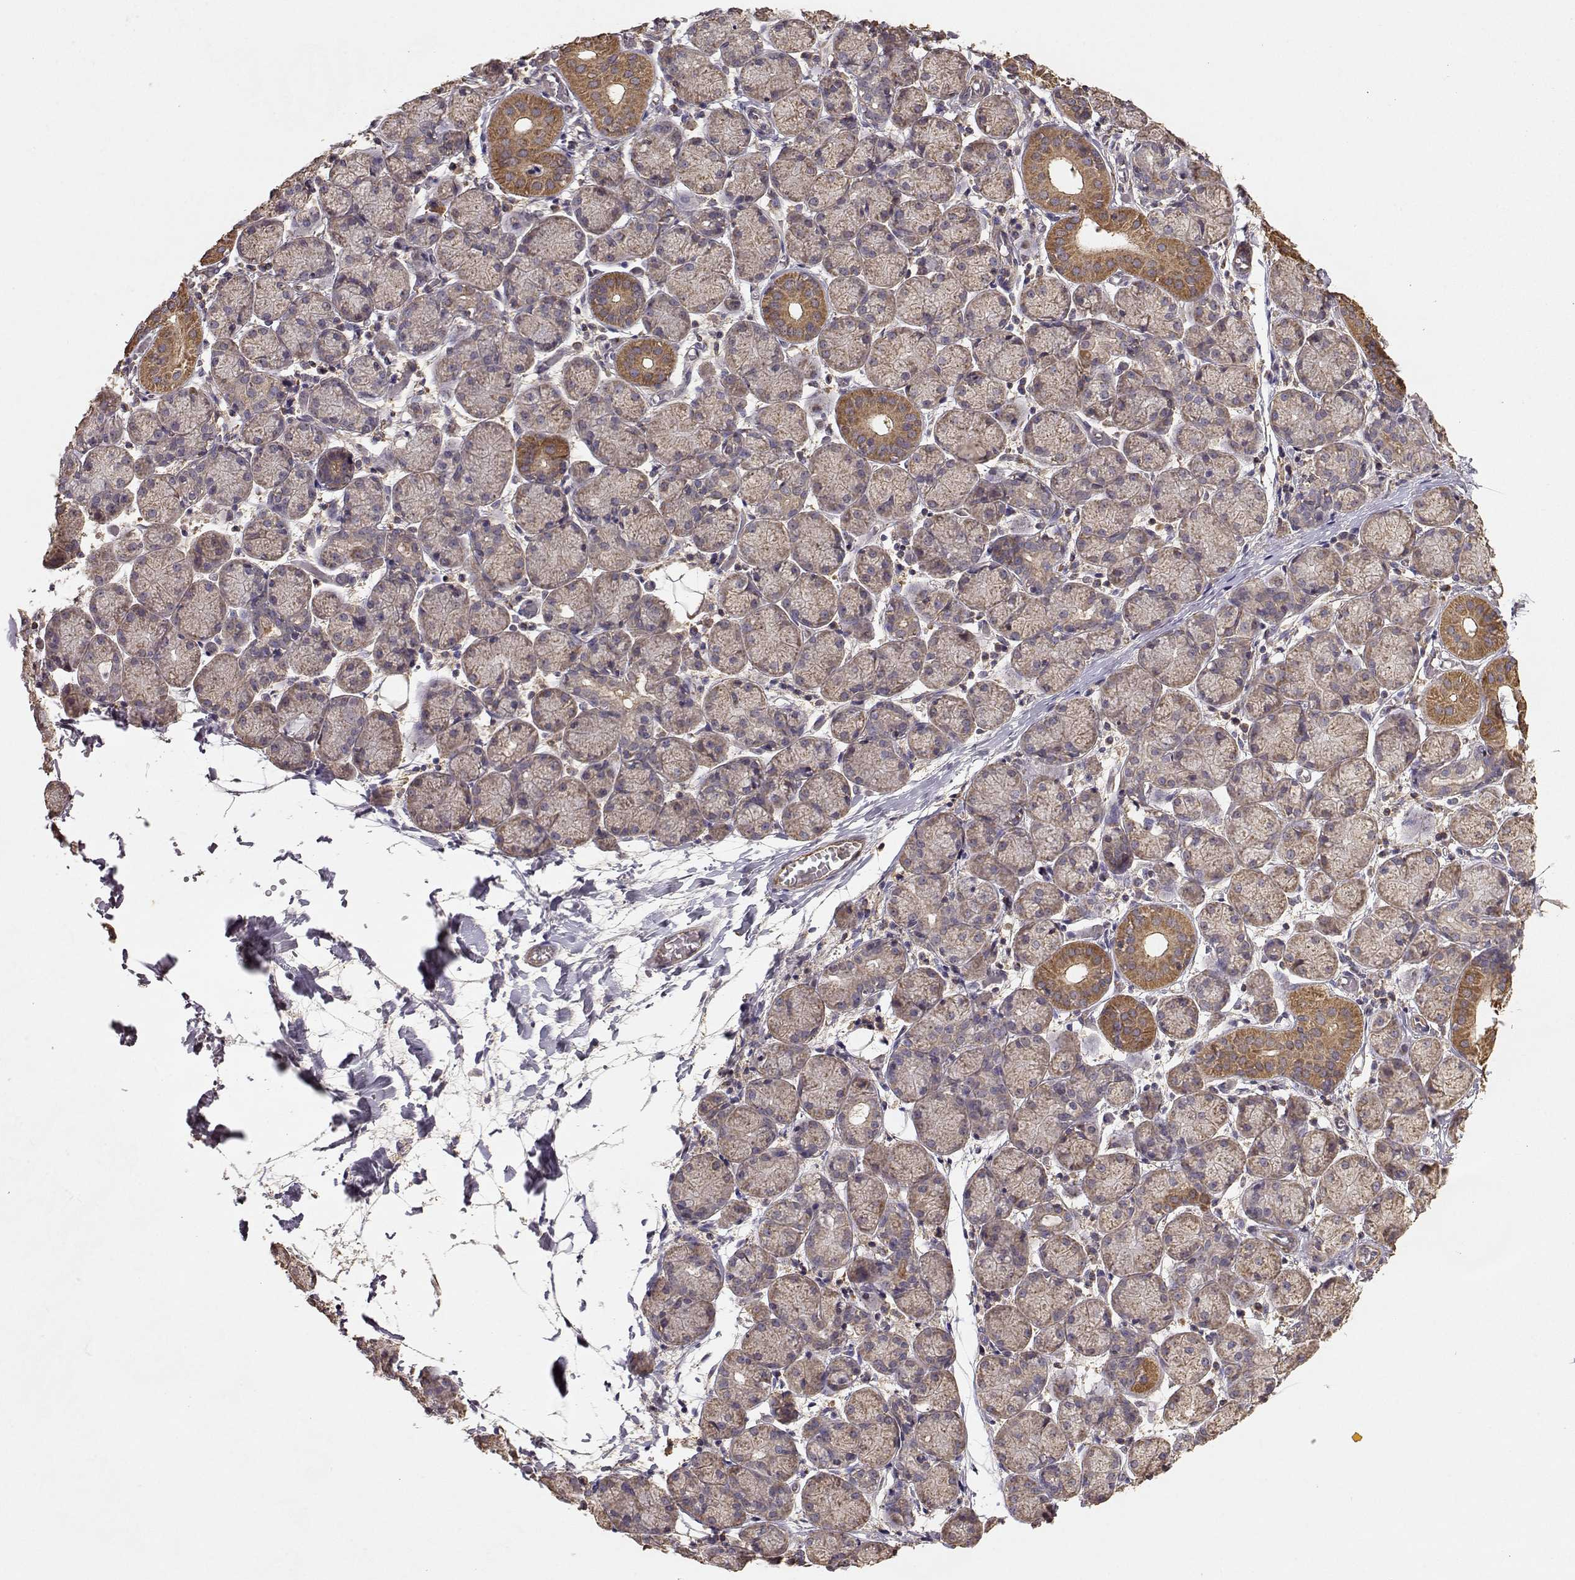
{"staining": {"intensity": "moderate", "quantity": "<25%", "location": "cytoplasmic/membranous"}, "tissue": "salivary gland", "cell_type": "Glandular cells", "image_type": "normal", "snomed": [{"axis": "morphology", "description": "Normal tissue, NOS"}, {"axis": "topography", "description": "Salivary gland"}, {"axis": "topography", "description": "Peripheral nerve tissue"}], "caption": "This image displays benign salivary gland stained with immunohistochemistry to label a protein in brown. The cytoplasmic/membranous of glandular cells show moderate positivity for the protein. Nuclei are counter-stained blue.", "gene": "TARS3", "patient": {"sex": "female", "age": 24}}